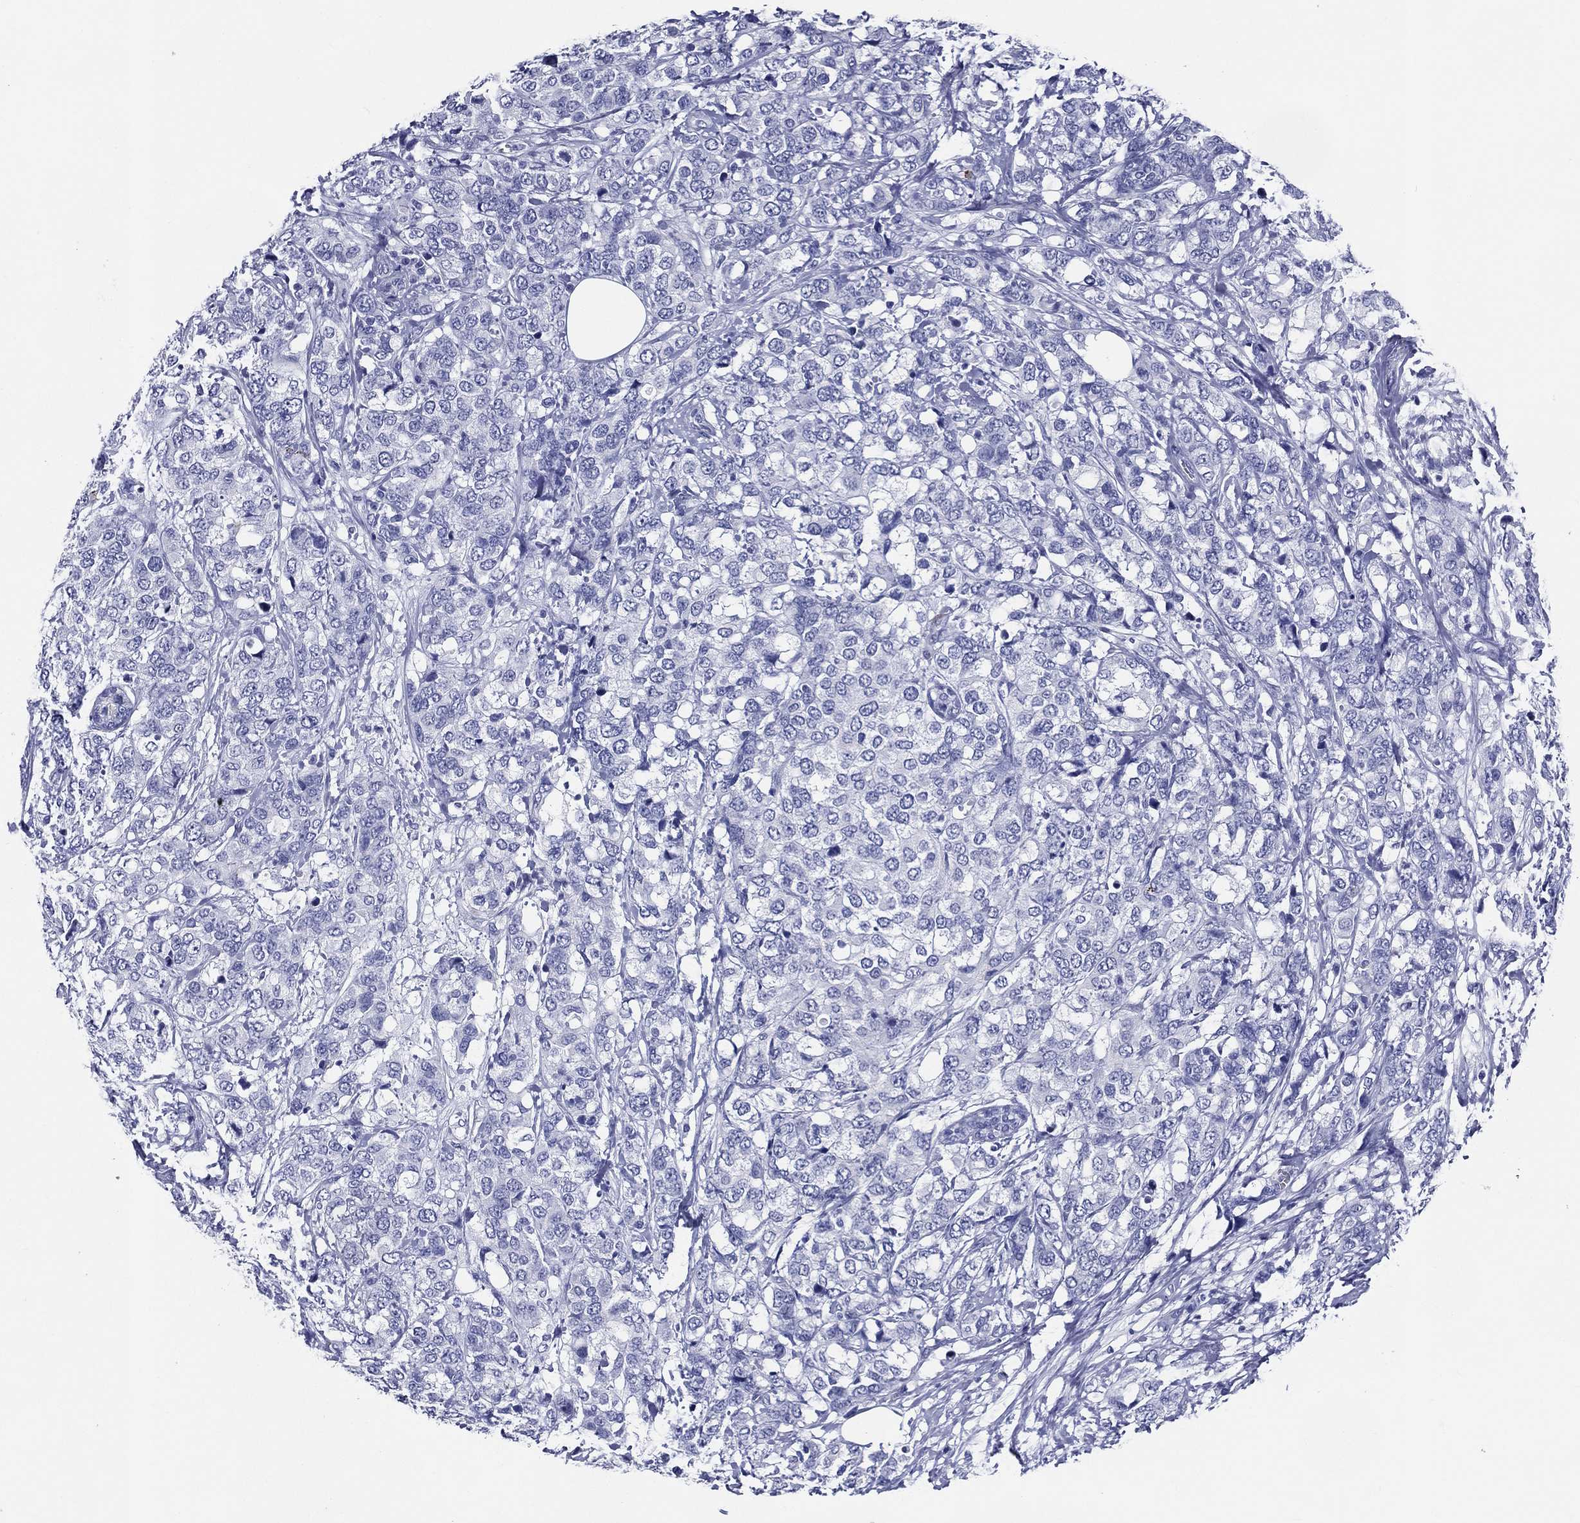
{"staining": {"intensity": "negative", "quantity": "none", "location": "none"}, "tissue": "breast cancer", "cell_type": "Tumor cells", "image_type": "cancer", "snomed": [{"axis": "morphology", "description": "Lobular carcinoma"}, {"axis": "topography", "description": "Breast"}], "caption": "Breast lobular carcinoma was stained to show a protein in brown. There is no significant expression in tumor cells.", "gene": "ACE2", "patient": {"sex": "female", "age": 59}}